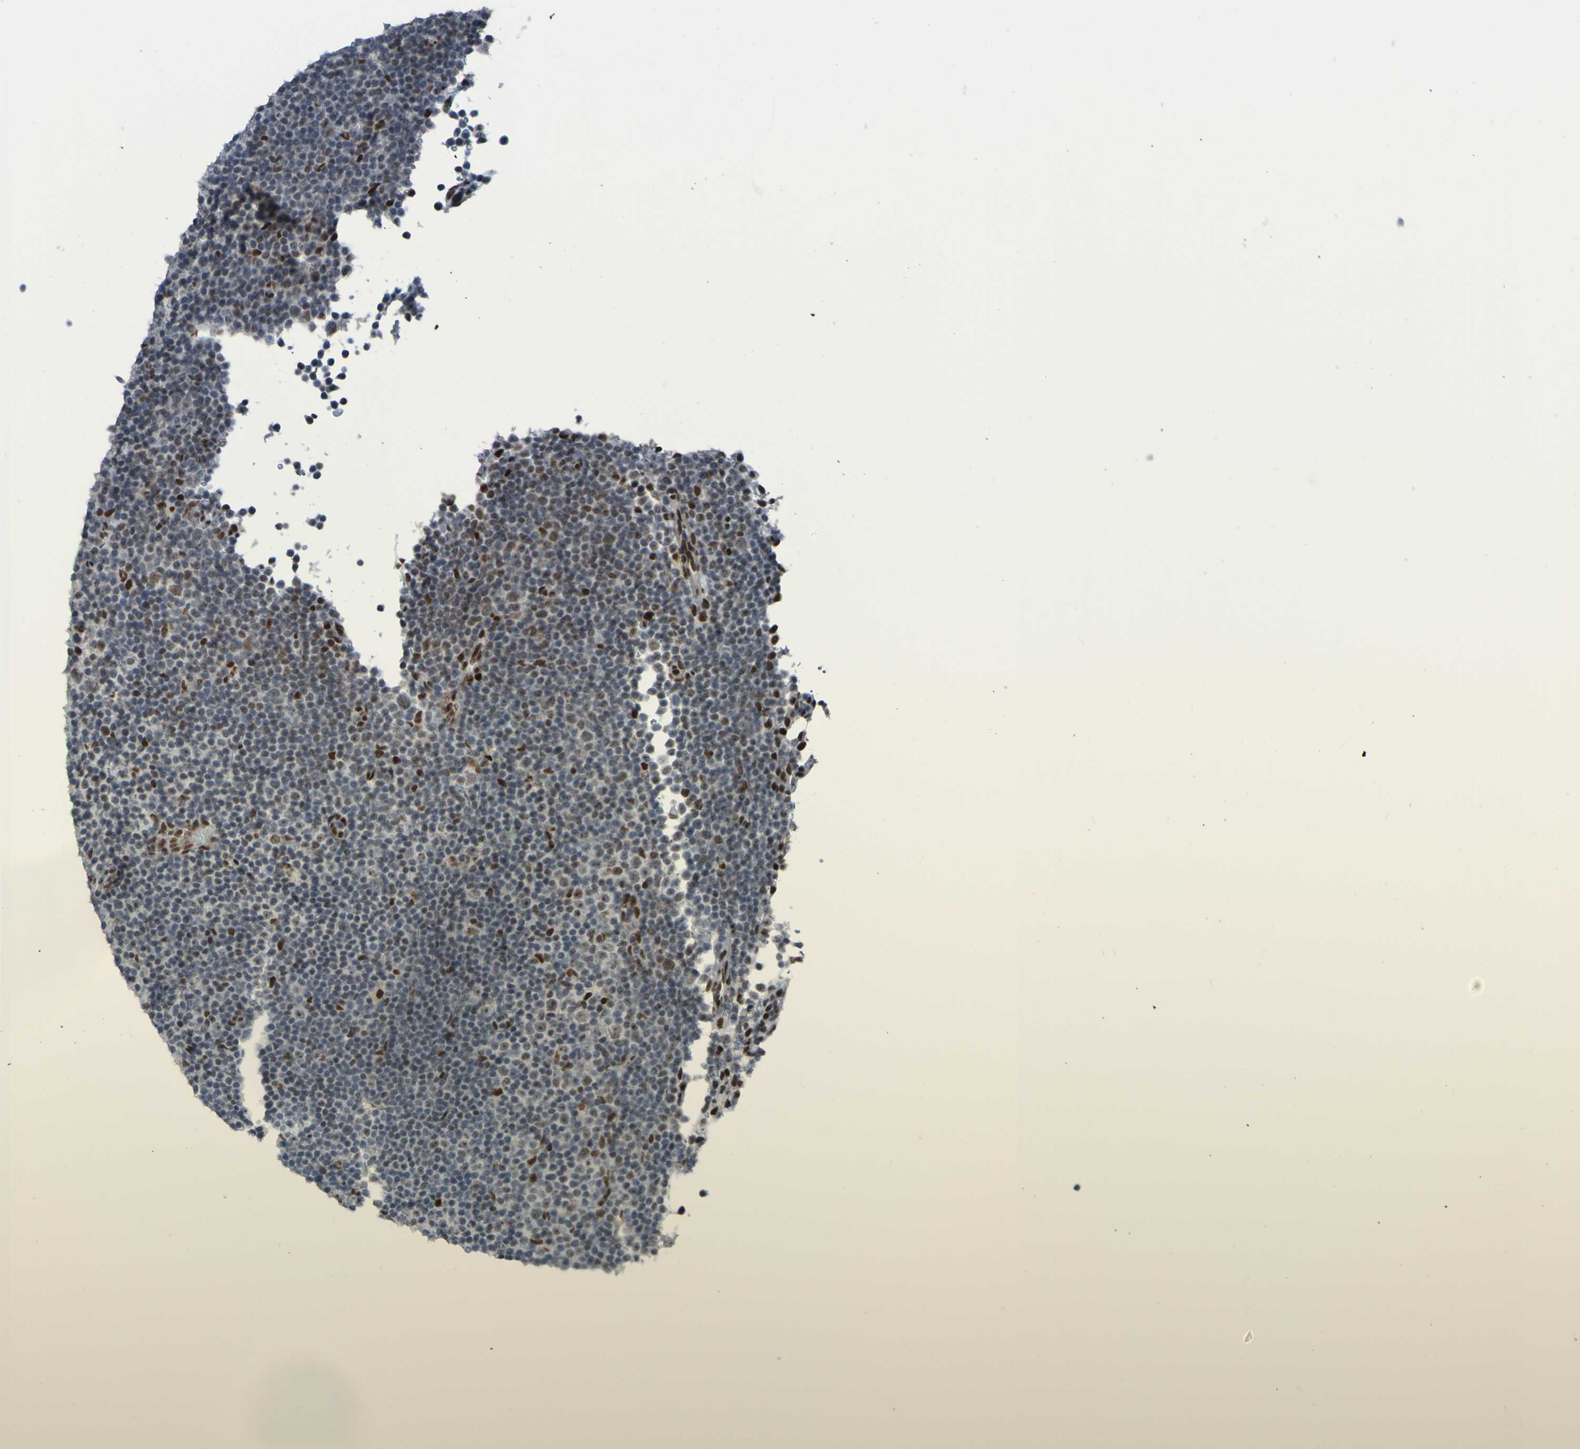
{"staining": {"intensity": "strong", "quantity": "<25%", "location": "nuclear"}, "tissue": "lymphoma", "cell_type": "Tumor cells", "image_type": "cancer", "snomed": [{"axis": "morphology", "description": "Malignant lymphoma, non-Hodgkin's type, Low grade"}, {"axis": "topography", "description": "Lymph node"}], "caption": "This image displays IHC staining of lymphoma, with medium strong nuclear expression in about <25% of tumor cells.", "gene": "PHF2", "patient": {"sex": "female", "age": 67}}